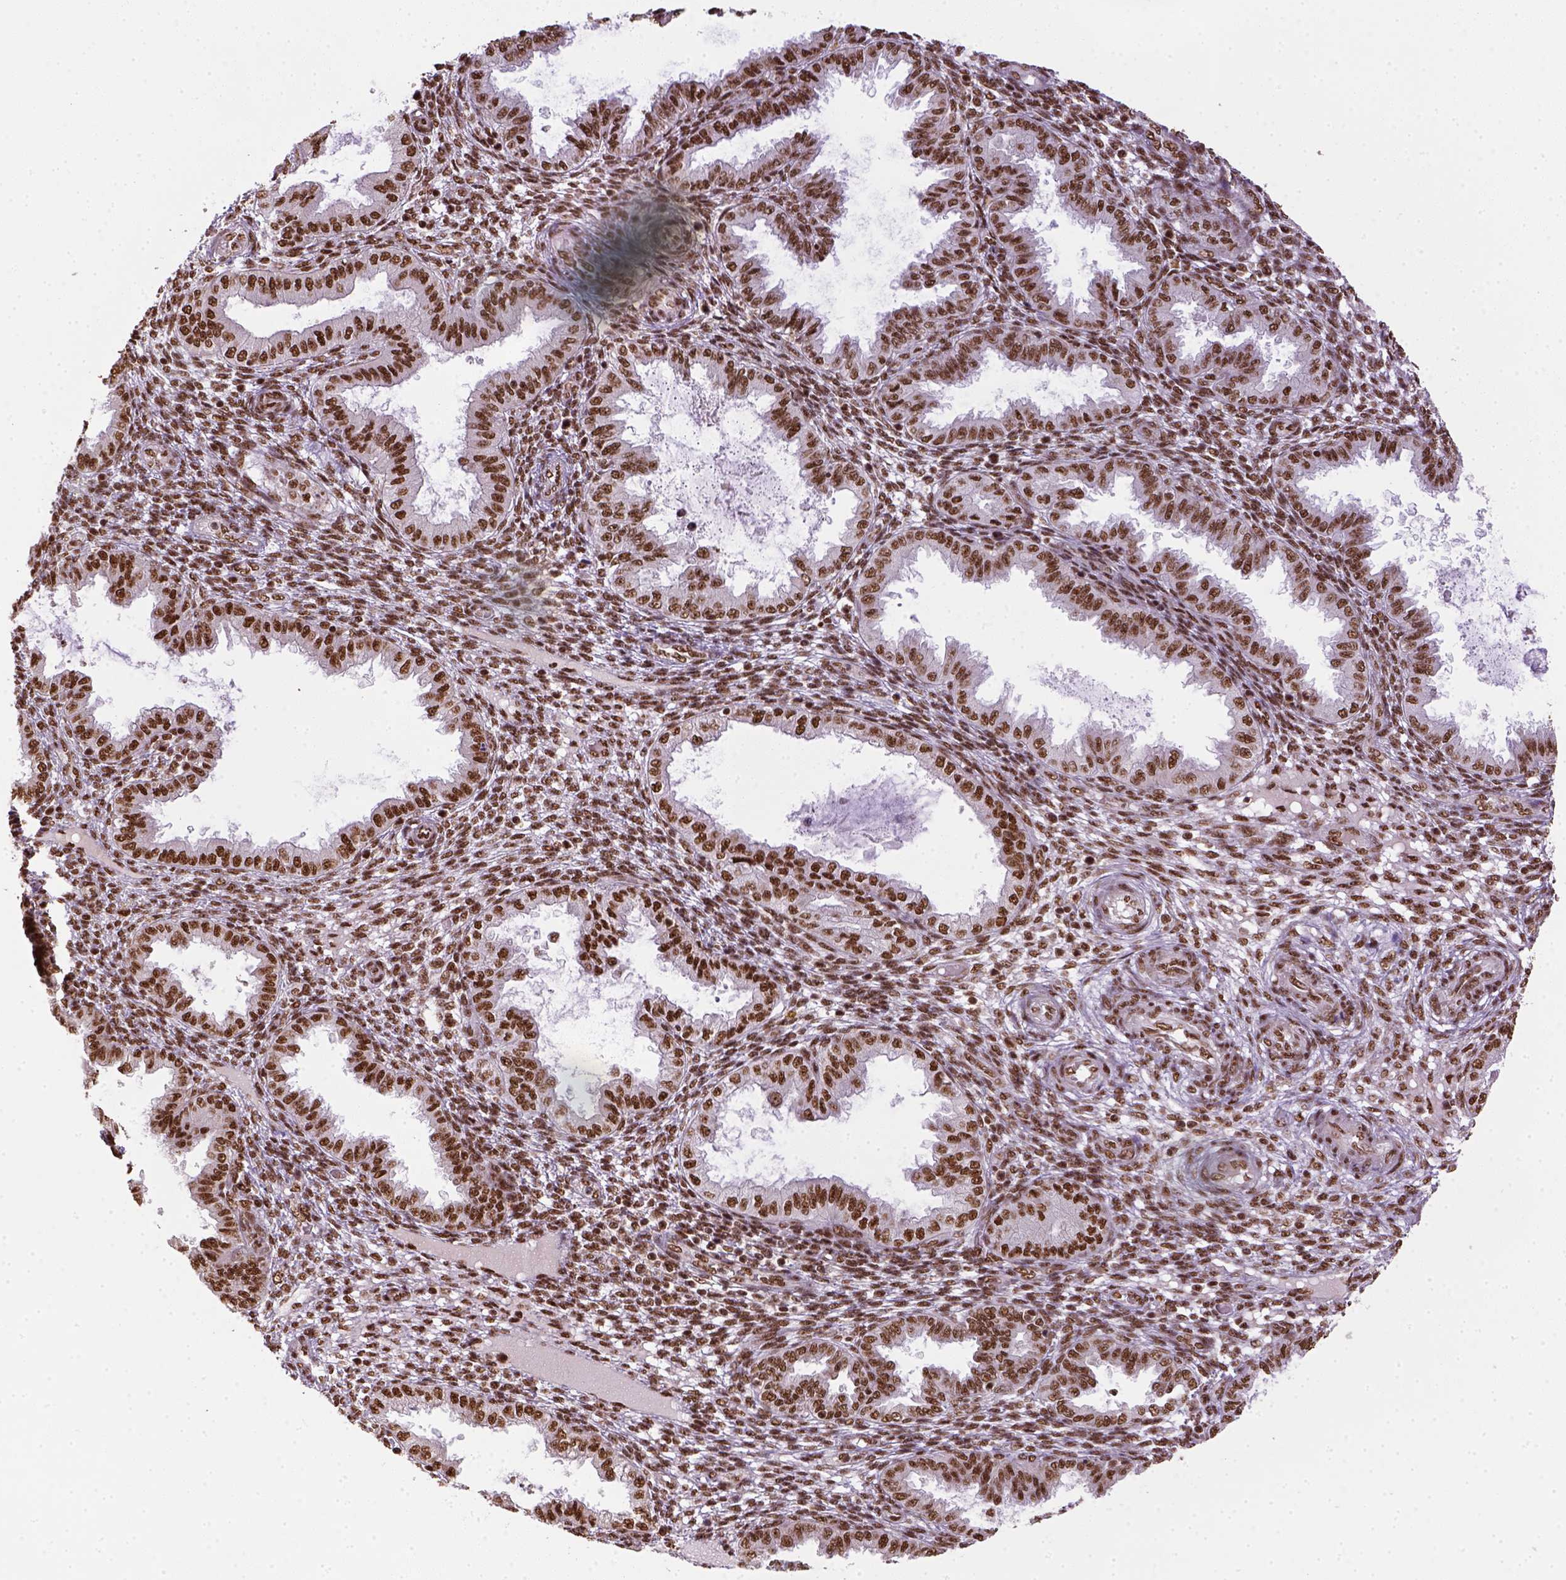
{"staining": {"intensity": "moderate", "quantity": ">75%", "location": "nuclear"}, "tissue": "endometrium", "cell_type": "Cells in endometrial stroma", "image_type": "normal", "snomed": [{"axis": "morphology", "description": "Normal tissue, NOS"}, {"axis": "topography", "description": "Endometrium"}], "caption": "Moderate nuclear positivity is identified in approximately >75% of cells in endometrial stroma in benign endometrium. (DAB IHC with brightfield microscopy, high magnification).", "gene": "CCAR1", "patient": {"sex": "female", "age": 33}}